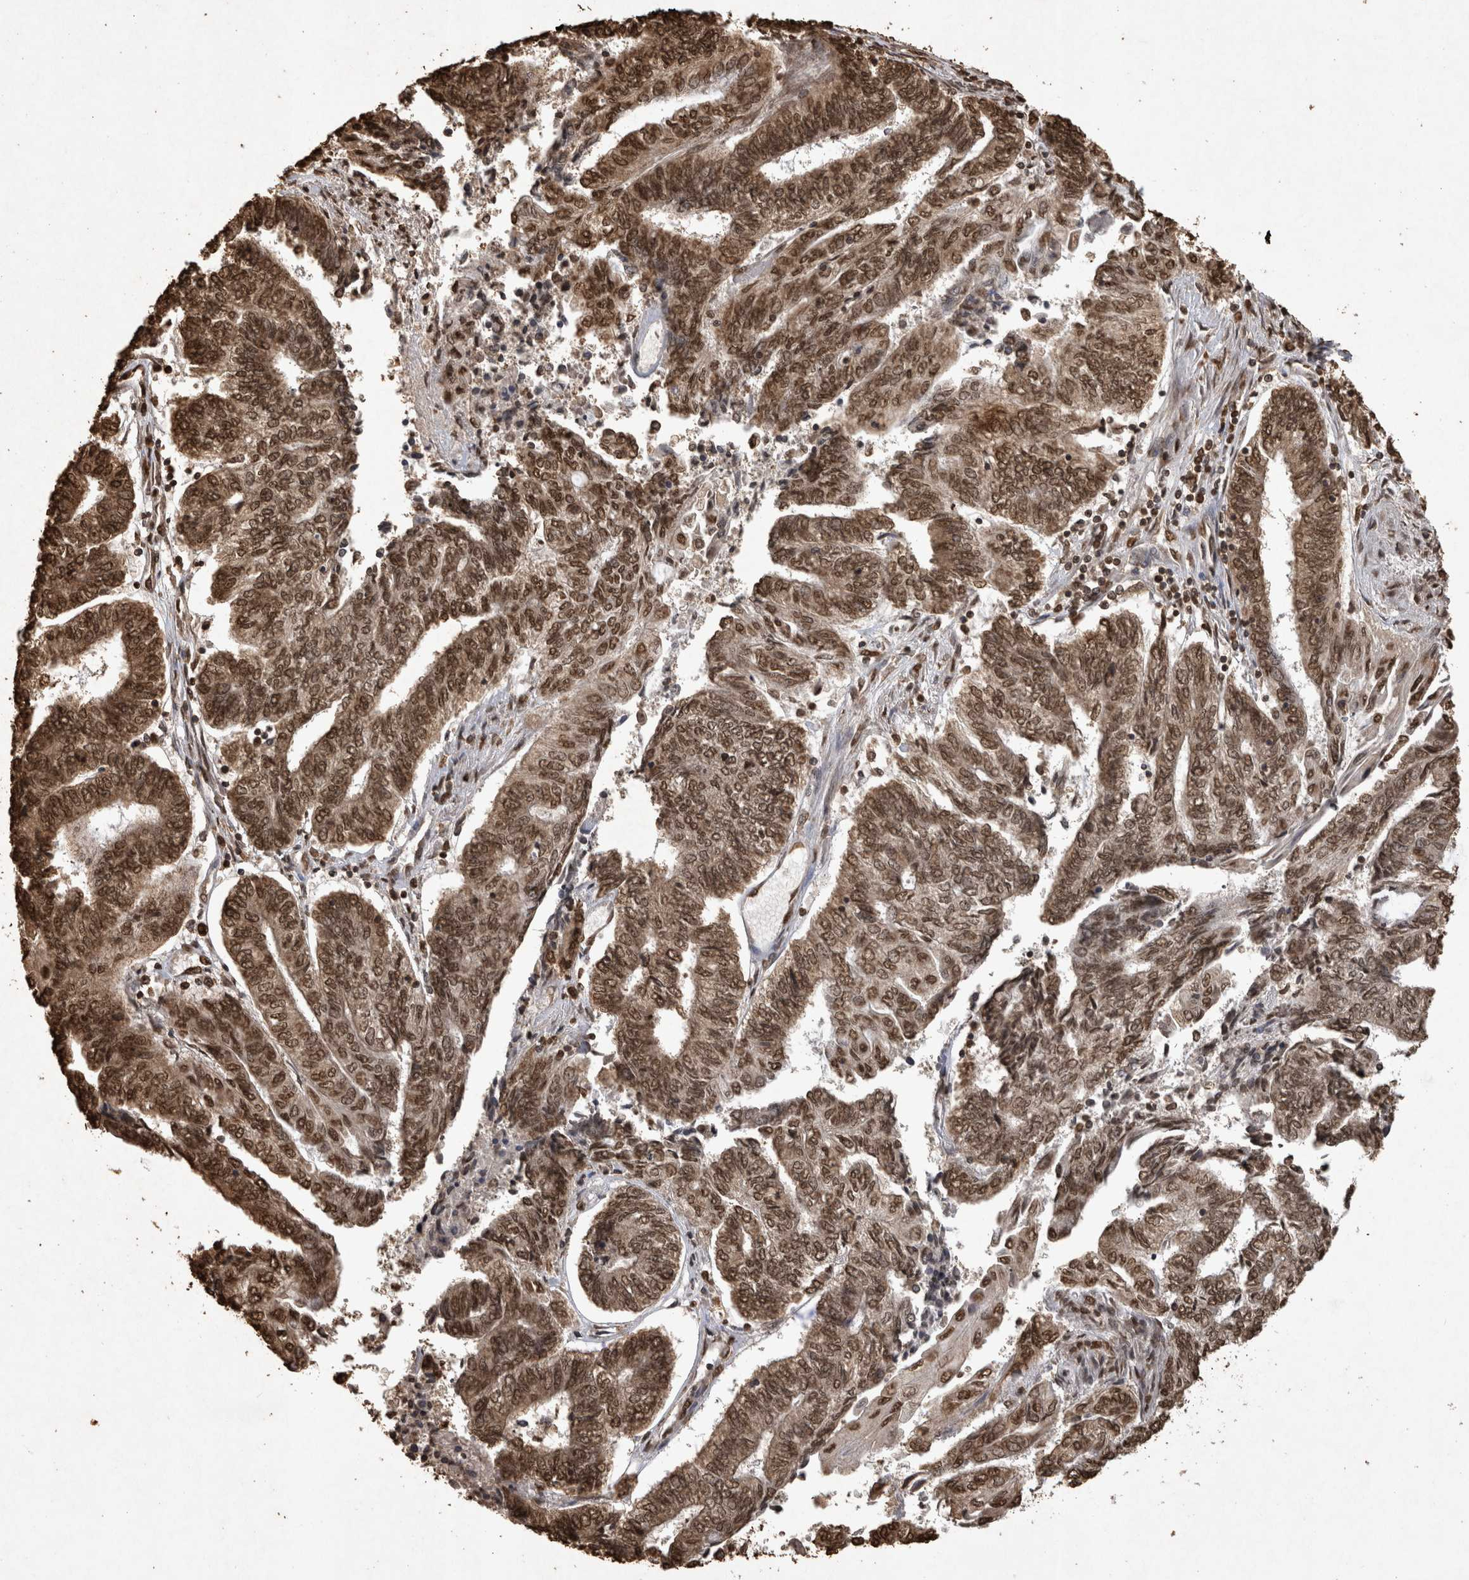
{"staining": {"intensity": "strong", "quantity": ">75%", "location": "nuclear"}, "tissue": "endometrial cancer", "cell_type": "Tumor cells", "image_type": "cancer", "snomed": [{"axis": "morphology", "description": "Adenocarcinoma, NOS"}, {"axis": "topography", "description": "Uterus"}, {"axis": "topography", "description": "Endometrium"}], "caption": "Protein staining shows strong nuclear staining in approximately >75% of tumor cells in endometrial cancer. Using DAB (brown) and hematoxylin (blue) stains, captured at high magnification using brightfield microscopy.", "gene": "OAS2", "patient": {"sex": "female", "age": 70}}